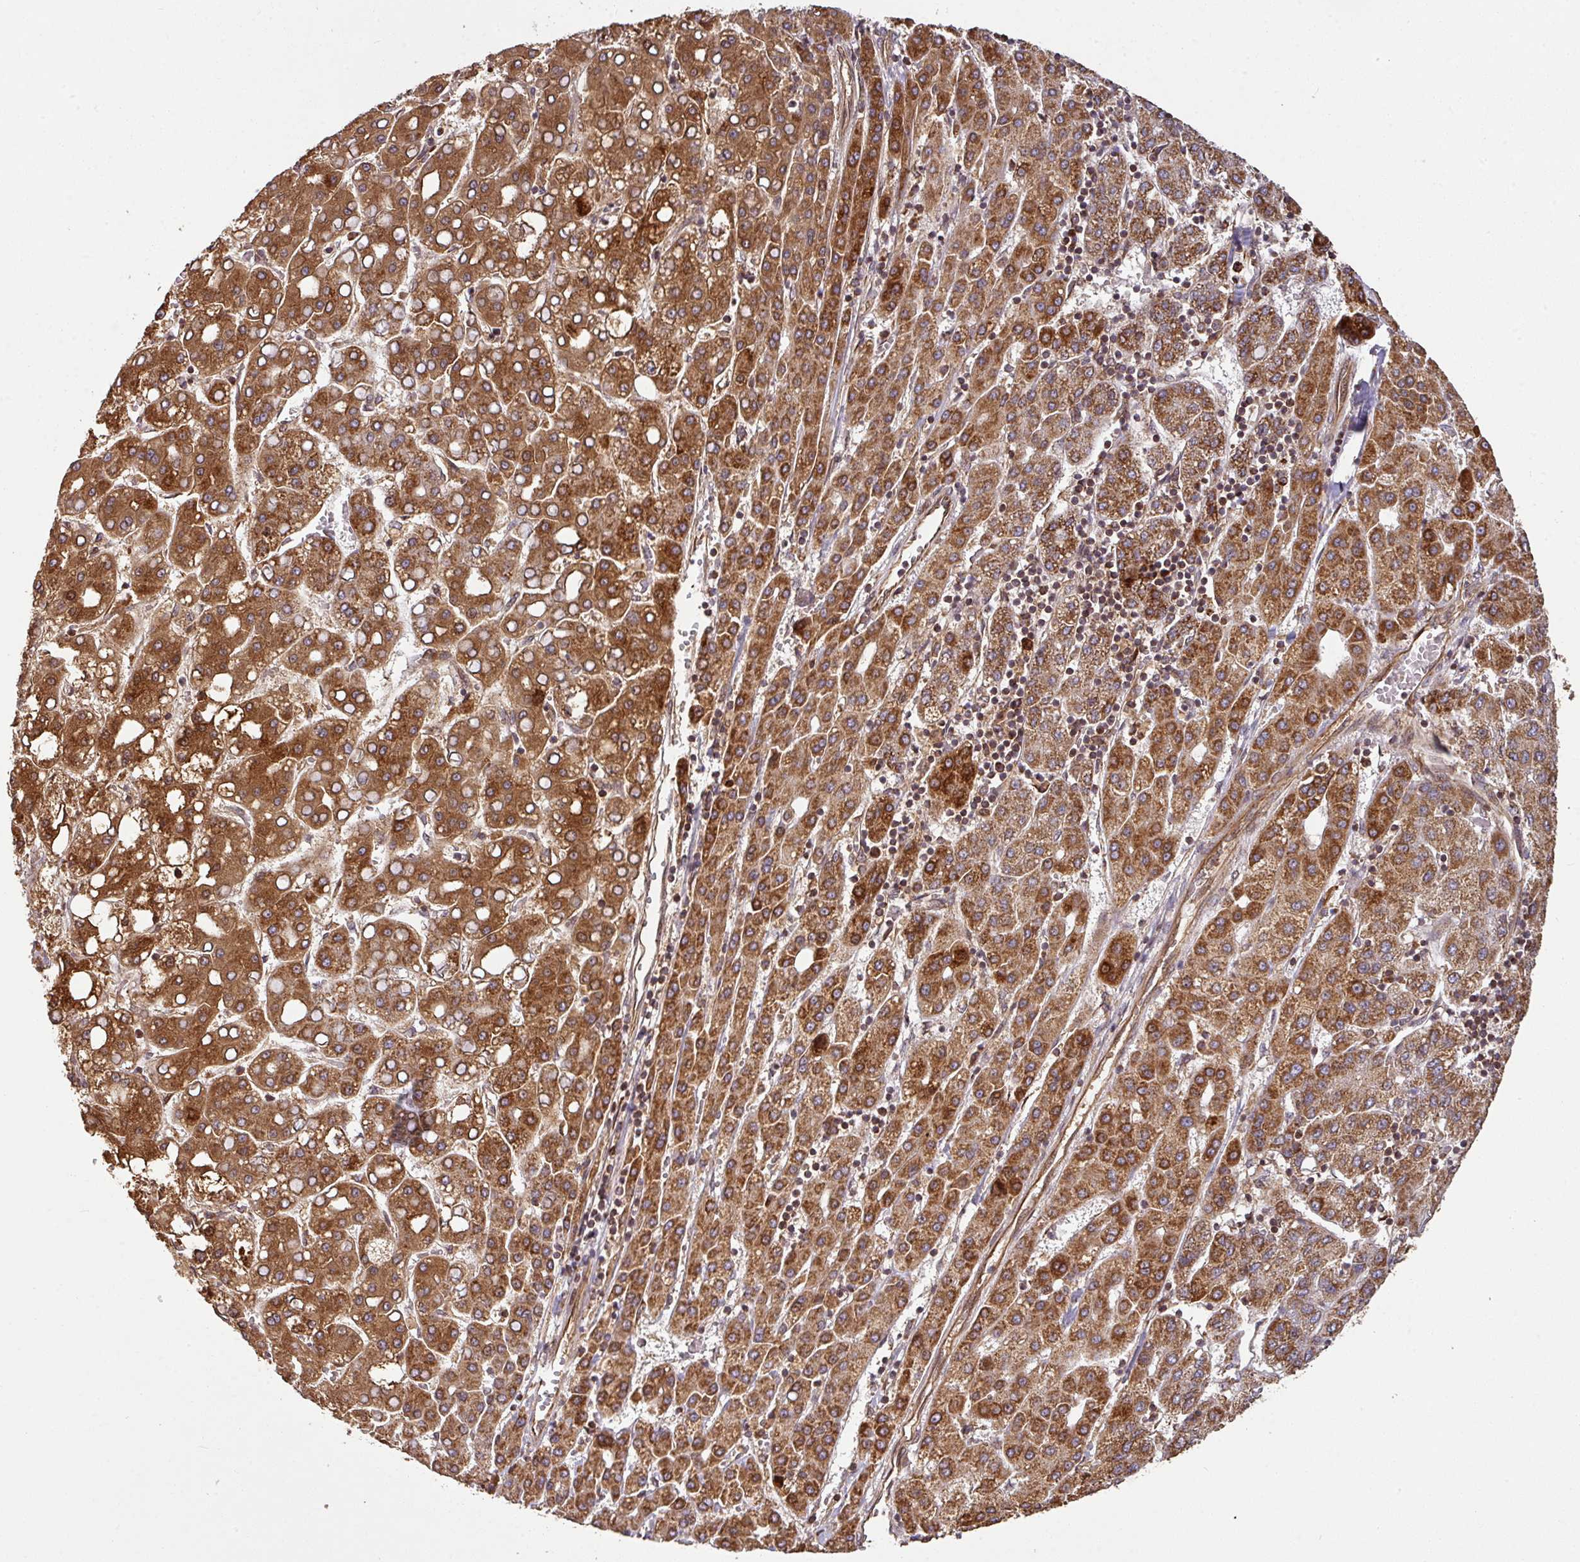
{"staining": {"intensity": "strong", "quantity": ">75%", "location": "cytoplasmic/membranous"}, "tissue": "liver cancer", "cell_type": "Tumor cells", "image_type": "cancer", "snomed": [{"axis": "morphology", "description": "Carcinoma, Hepatocellular, NOS"}, {"axis": "topography", "description": "Liver"}], "caption": "Human liver hepatocellular carcinoma stained with a protein marker demonstrates strong staining in tumor cells.", "gene": "TRAP1", "patient": {"sex": "male", "age": 65}}